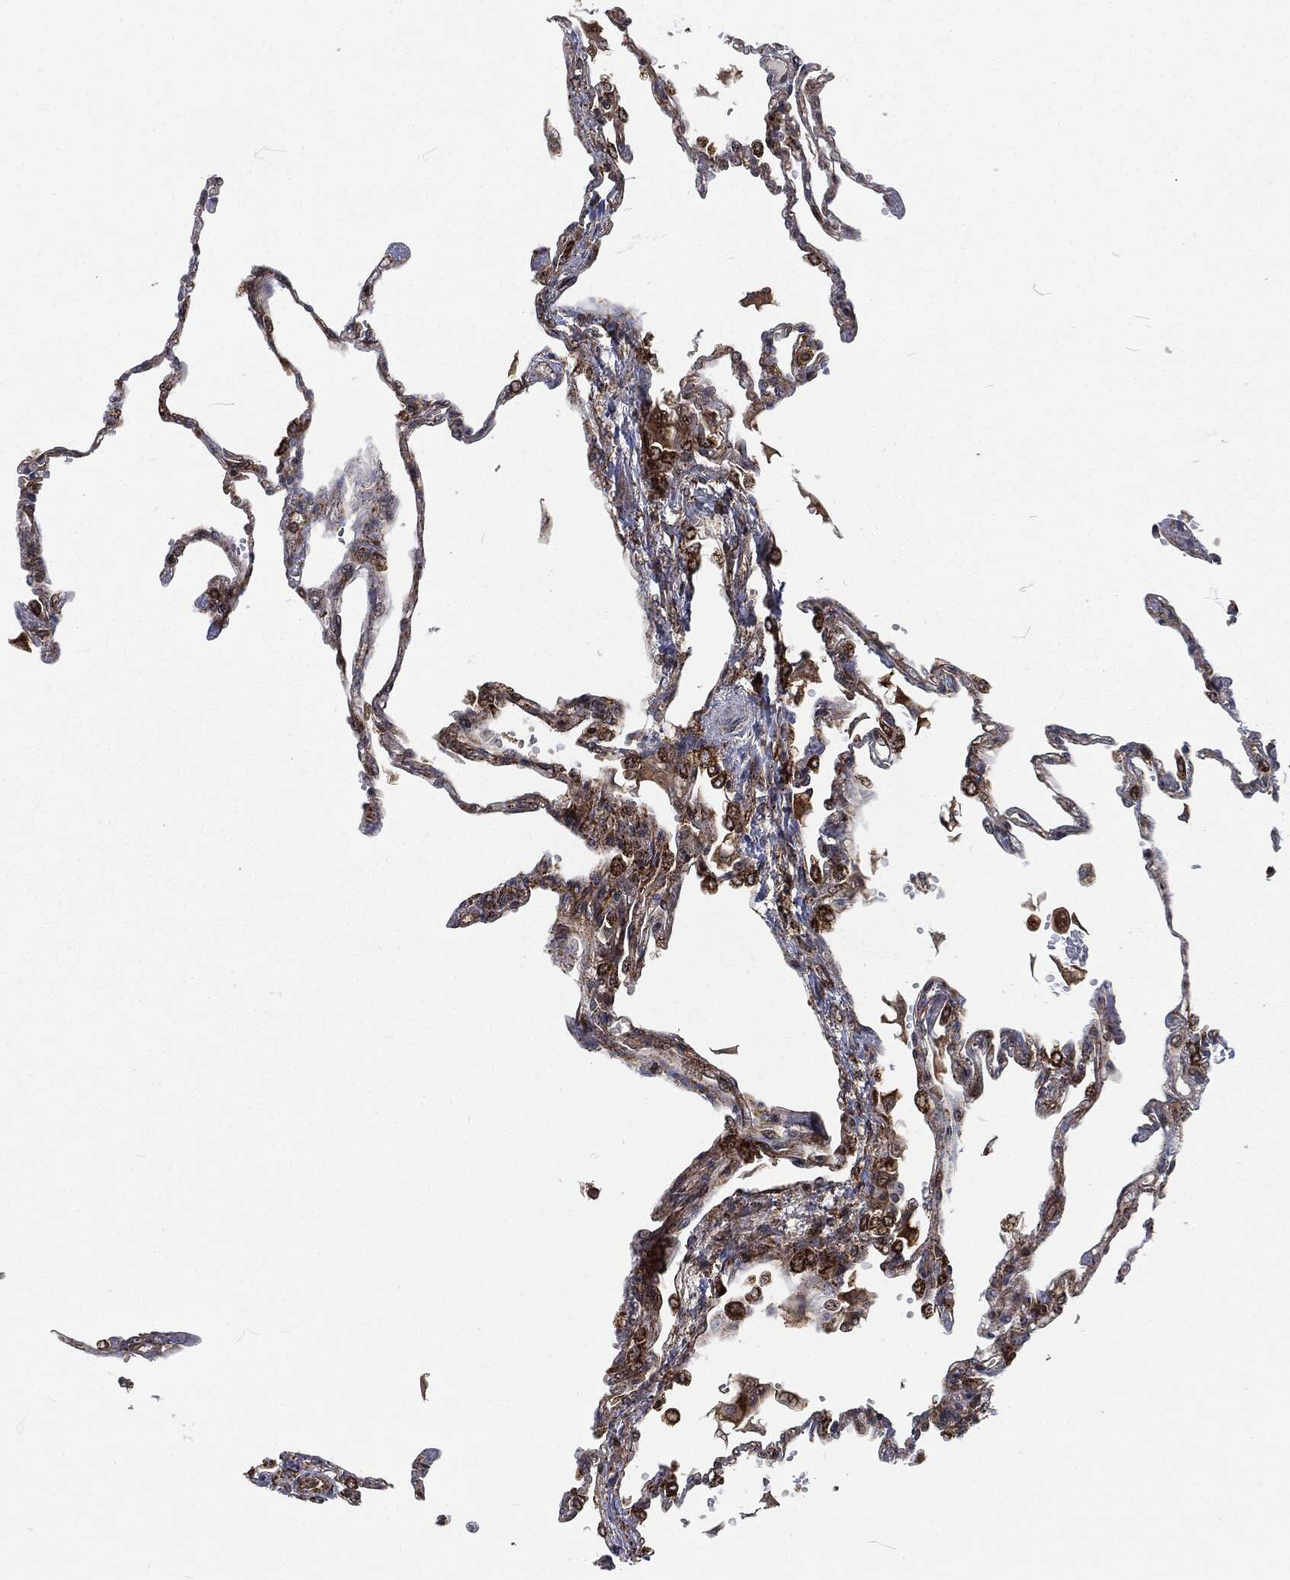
{"staining": {"intensity": "moderate", "quantity": "25%-75%", "location": "cytoplasmic/membranous"}, "tissue": "lung", "cell_type": "Alveolar cells", "image_type": "normal", "snomed": [{"axis": "morphology", "description": "Normal tissue, NOS"}, {"axis": "topography", "description": "Lung"}], "caption": "High-magnification brightfield microscopy of unremarkable lung stained with DAB (brown) and counterstained with hematoxylin (blue). alveolar cells exhibit moderate cytoplasmic/membranous positivity is seen in approximately25%-75% of cells.", "gene": "RFTN1", "patient": {"sex": "male", "age": 78}}